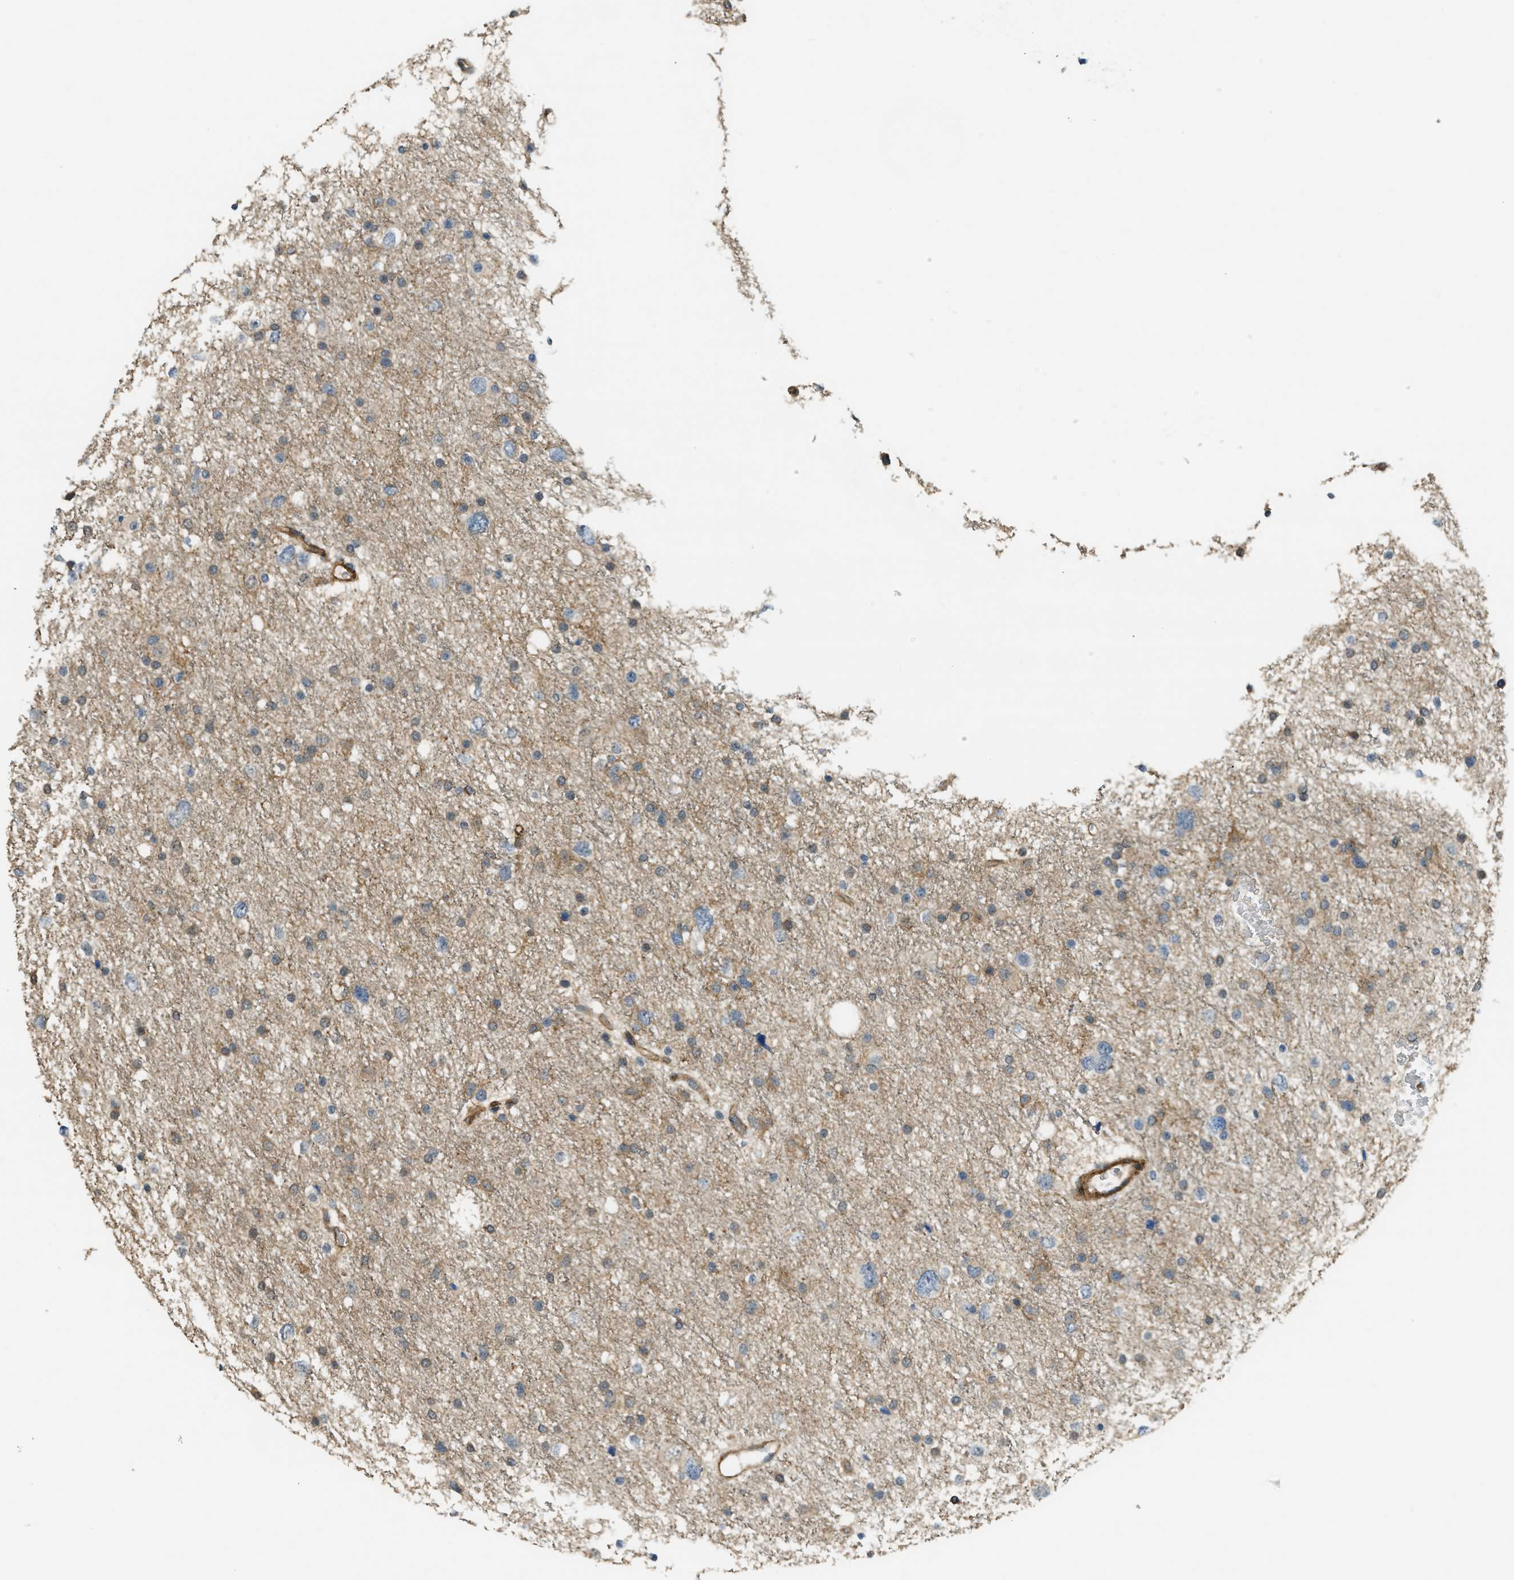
{"staining": {"intensity": "weak", "quantity": ">75%", "location": "cytoplasmic/membranous"}, "tissue": "glioma", "cell_type": "Tumor cells", "image_type": "cancer", "snomed": [{"axis": "morphology", "description": "Glioma, malignant, Low grade"}, {"axis": "topography", "description": "Brain"}], "caption": "A histopathology image of human malignant low-grade glioma stained for a protein reveals weak cytoplasmic/membranous brown staining in tumor cells.", "gene": "KIAA1671", "patient": {"sex": "female", "age": 37}}